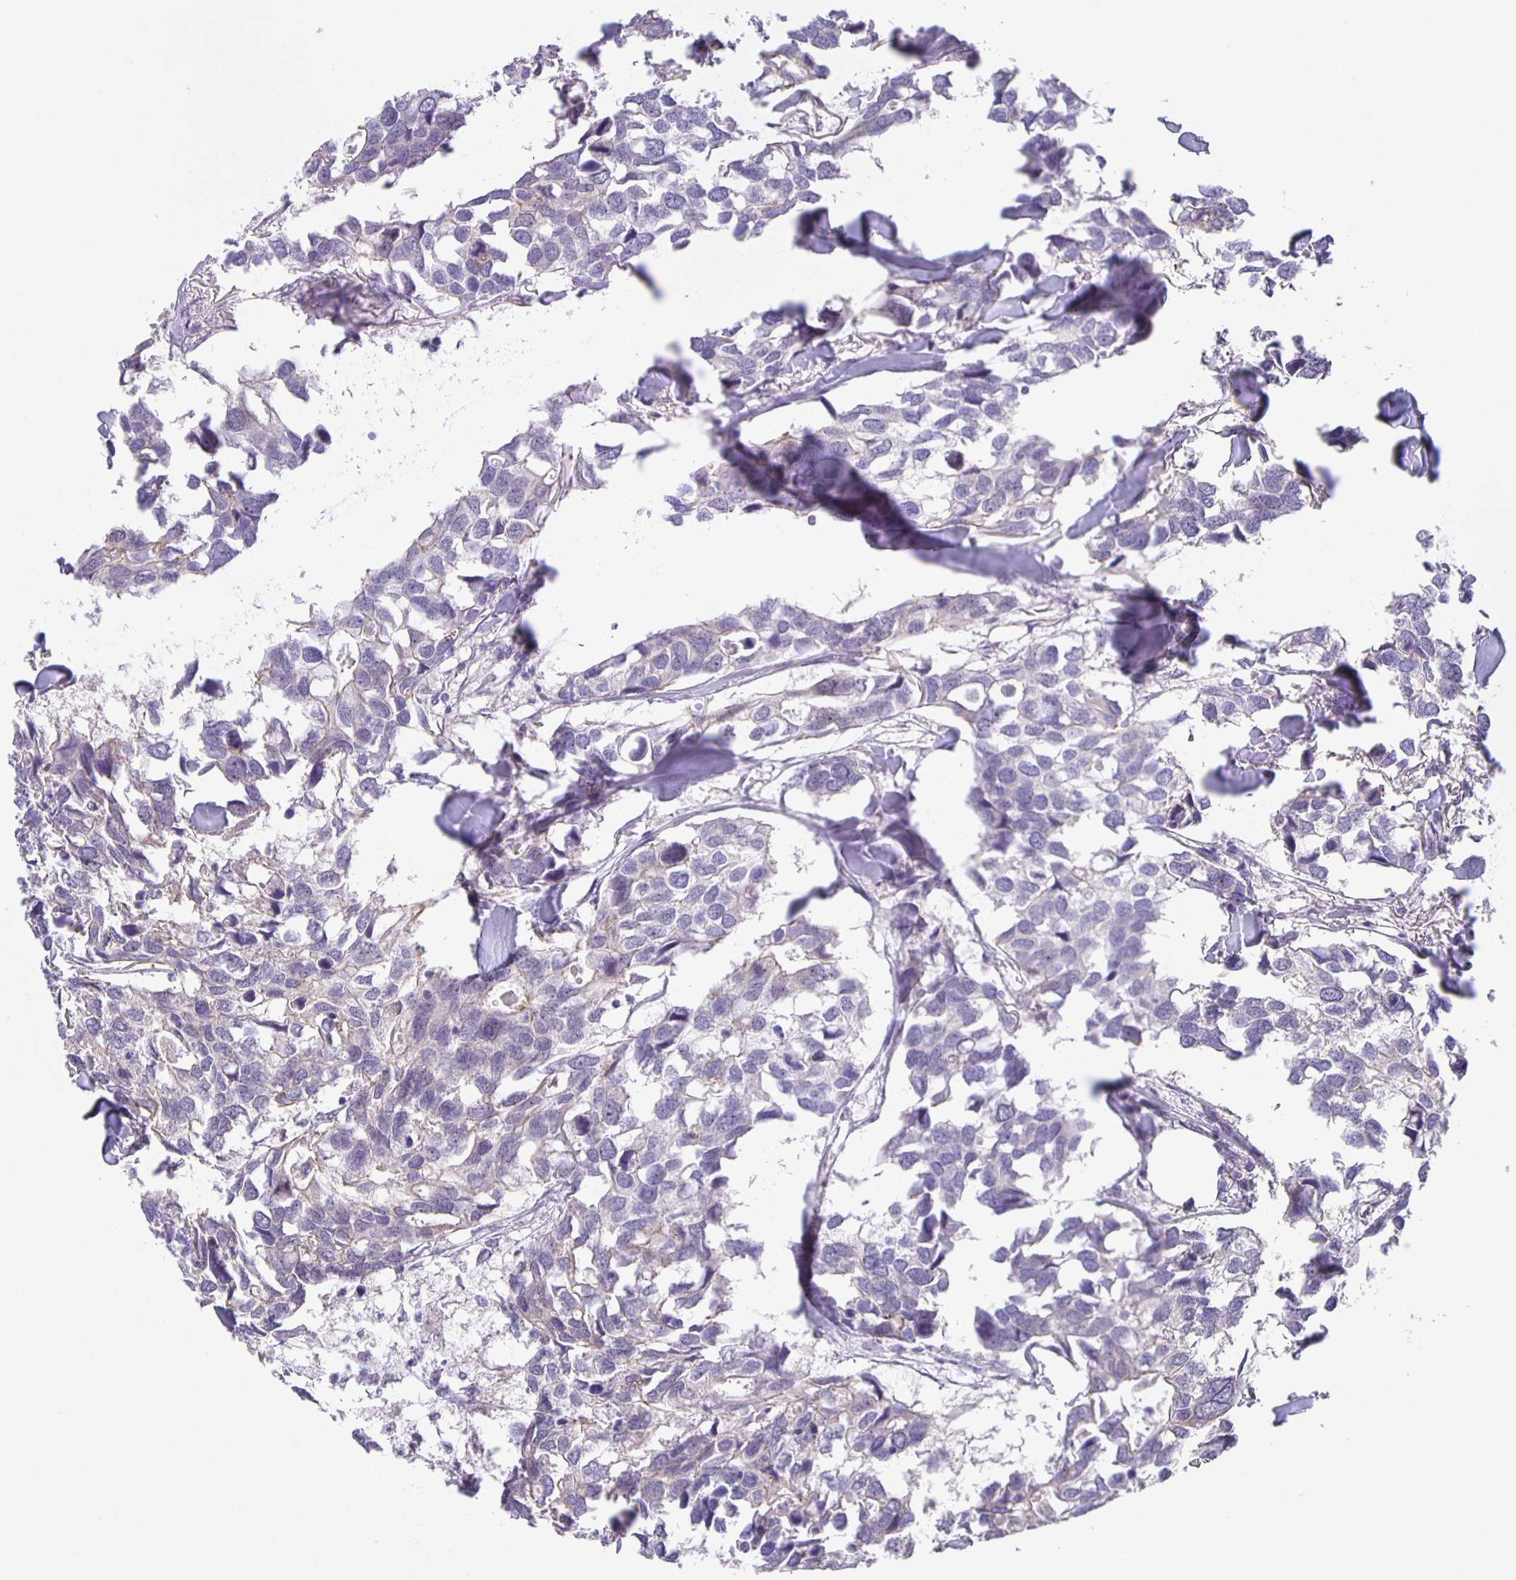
{"staining": {"intensity": "negative", "quantity": "none", "location": "none"}, "tissue": "breast cancer", "cell_type": "Tumor cells", "image_type": "cancer", "snomed": [{"axis": "morphology", "description": "Duct carcinoma"}, {"axis": "topography", "description": "Breast"}], "caption": "Tumor cells are negative for brown protein staining in breast cancer (infiltrating ductal carcinoma). Brightfield microscopy of immunohistochemistry stained with DAB (brown) and hematoxylin (blue), captured at high magnification.", "gene": "JMJD4", "patient": {"sex": "female", "age": 83}}